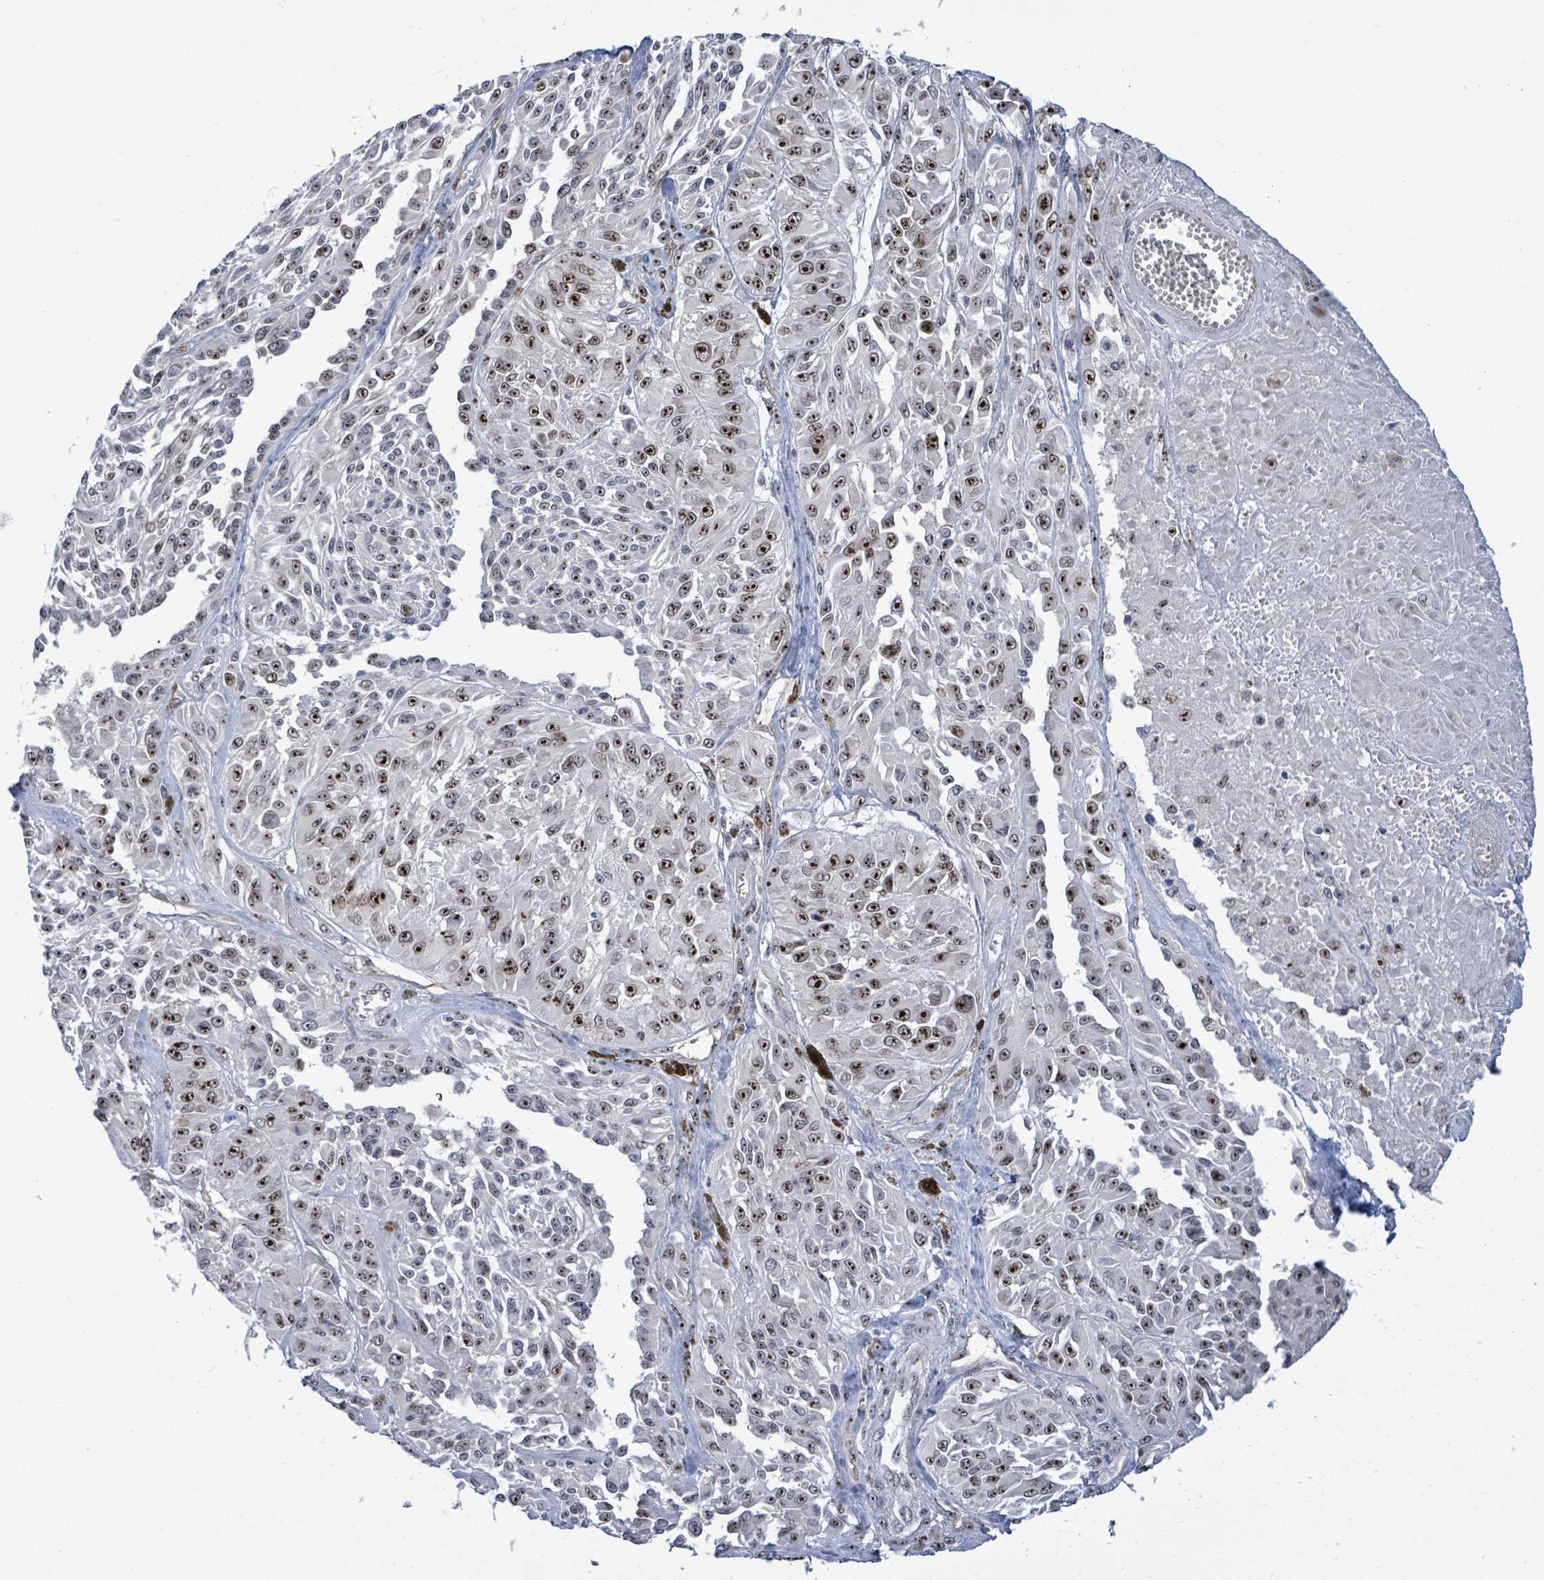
{"staining": {"intensity": "moderate", "quantity": ">75%", "location": "nuclear"}, "tissue": "melanoma", "cell_type": "Tumor cells", "image_type": "cancer", "snomed": [{"axis": "morphology", "description": "Malignant melanoma, NOS"}, {"axis": "topography", "description": "Skin"}], "caption": "DAB immunohistochemical staining of melanoma displays moderate nuclear protein staining in about >75% of tumor cells.", "gene": "RRN3", "patient": {"sex": "male", "age": 94}}